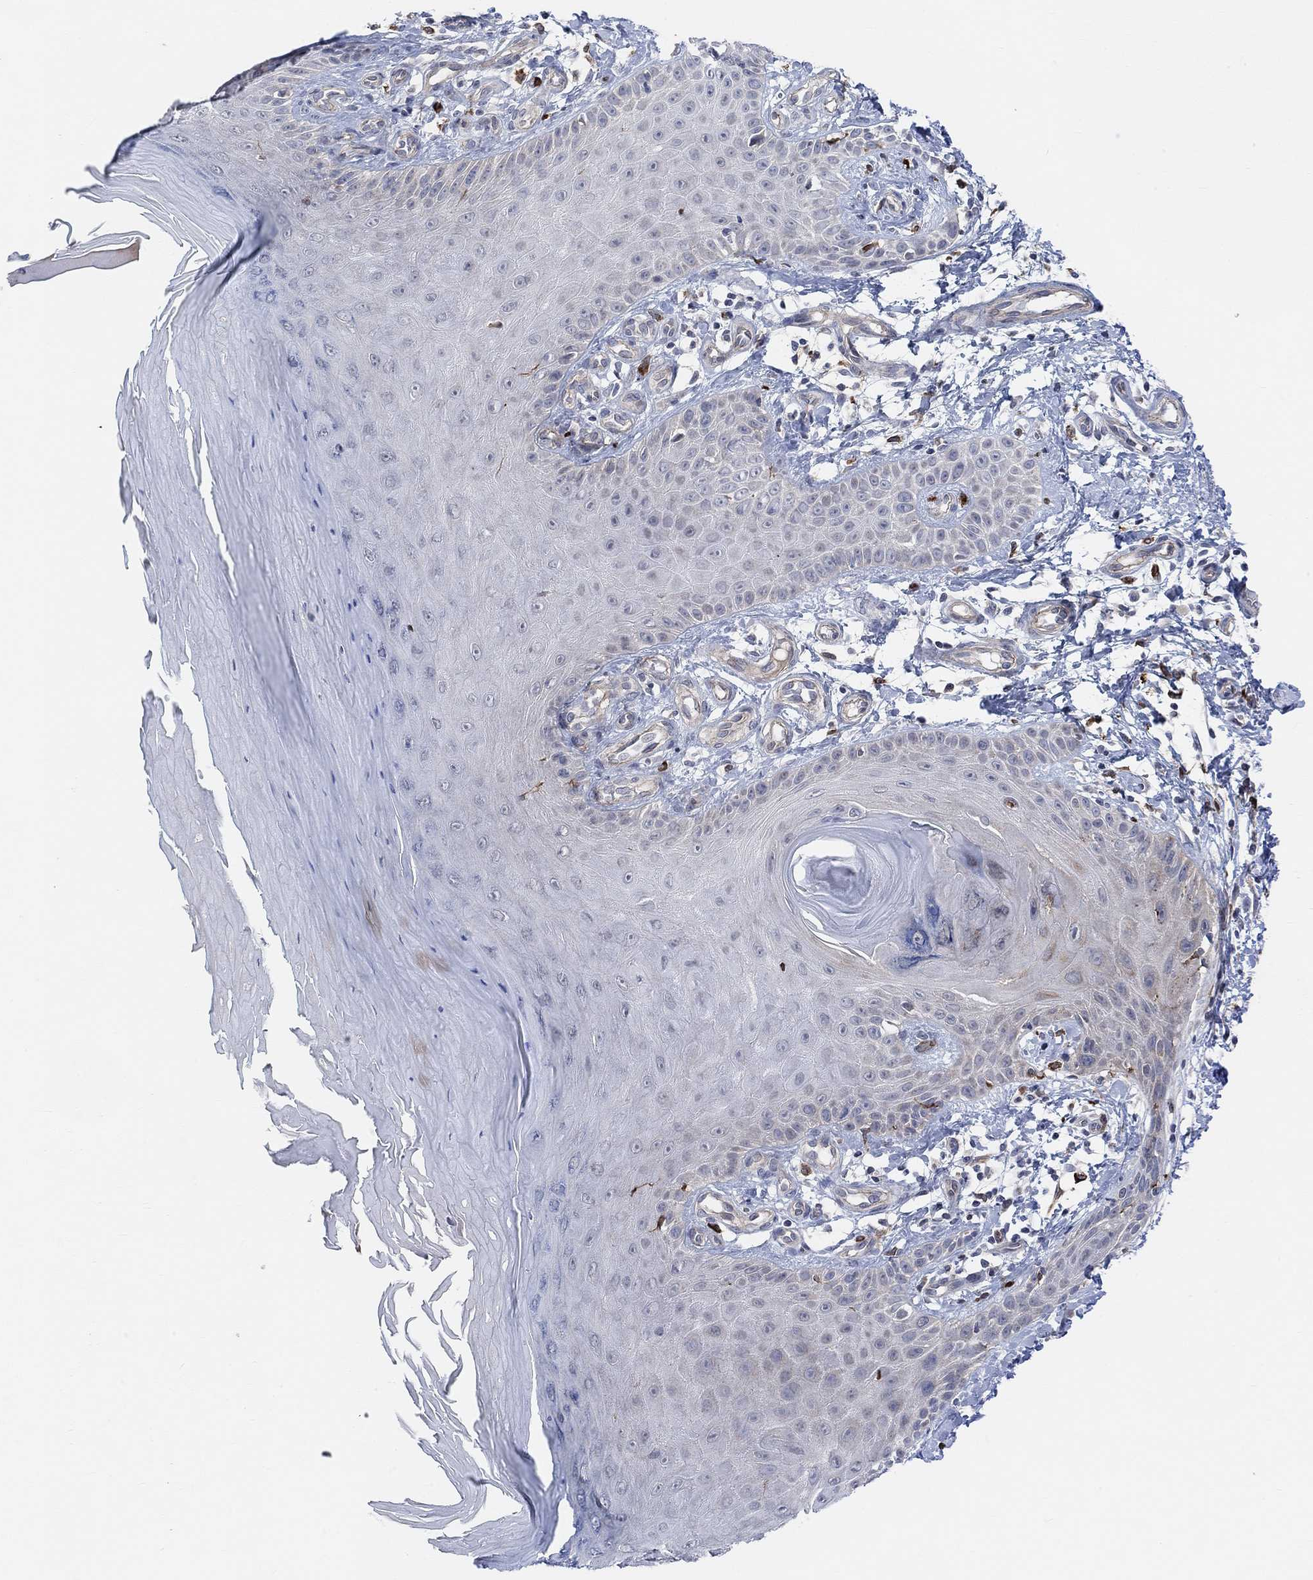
{"staining": {"intensity": "negative", "quantity": "none", "location": "none"}, "tissue": "skin", "cell_type": "Fibroblasts", "image_type": "normal", "snomed": [{"axis": "morphology", "description": "Normal tissue, NOS"}, {"axis": "morphology", "description": "Inflammation, NOS"}, {"axis": "morphology", "description": "Fibrosis, NOS"}, {"axis": "topography", "description": "Skin"}], "caption": "The histopathology image displays no staining of fibroblasts in unremarkable skin. Nuclei are stained in blue.", "gene": "HCRTR1", "patient": {"sex": "male", "age": 71}}